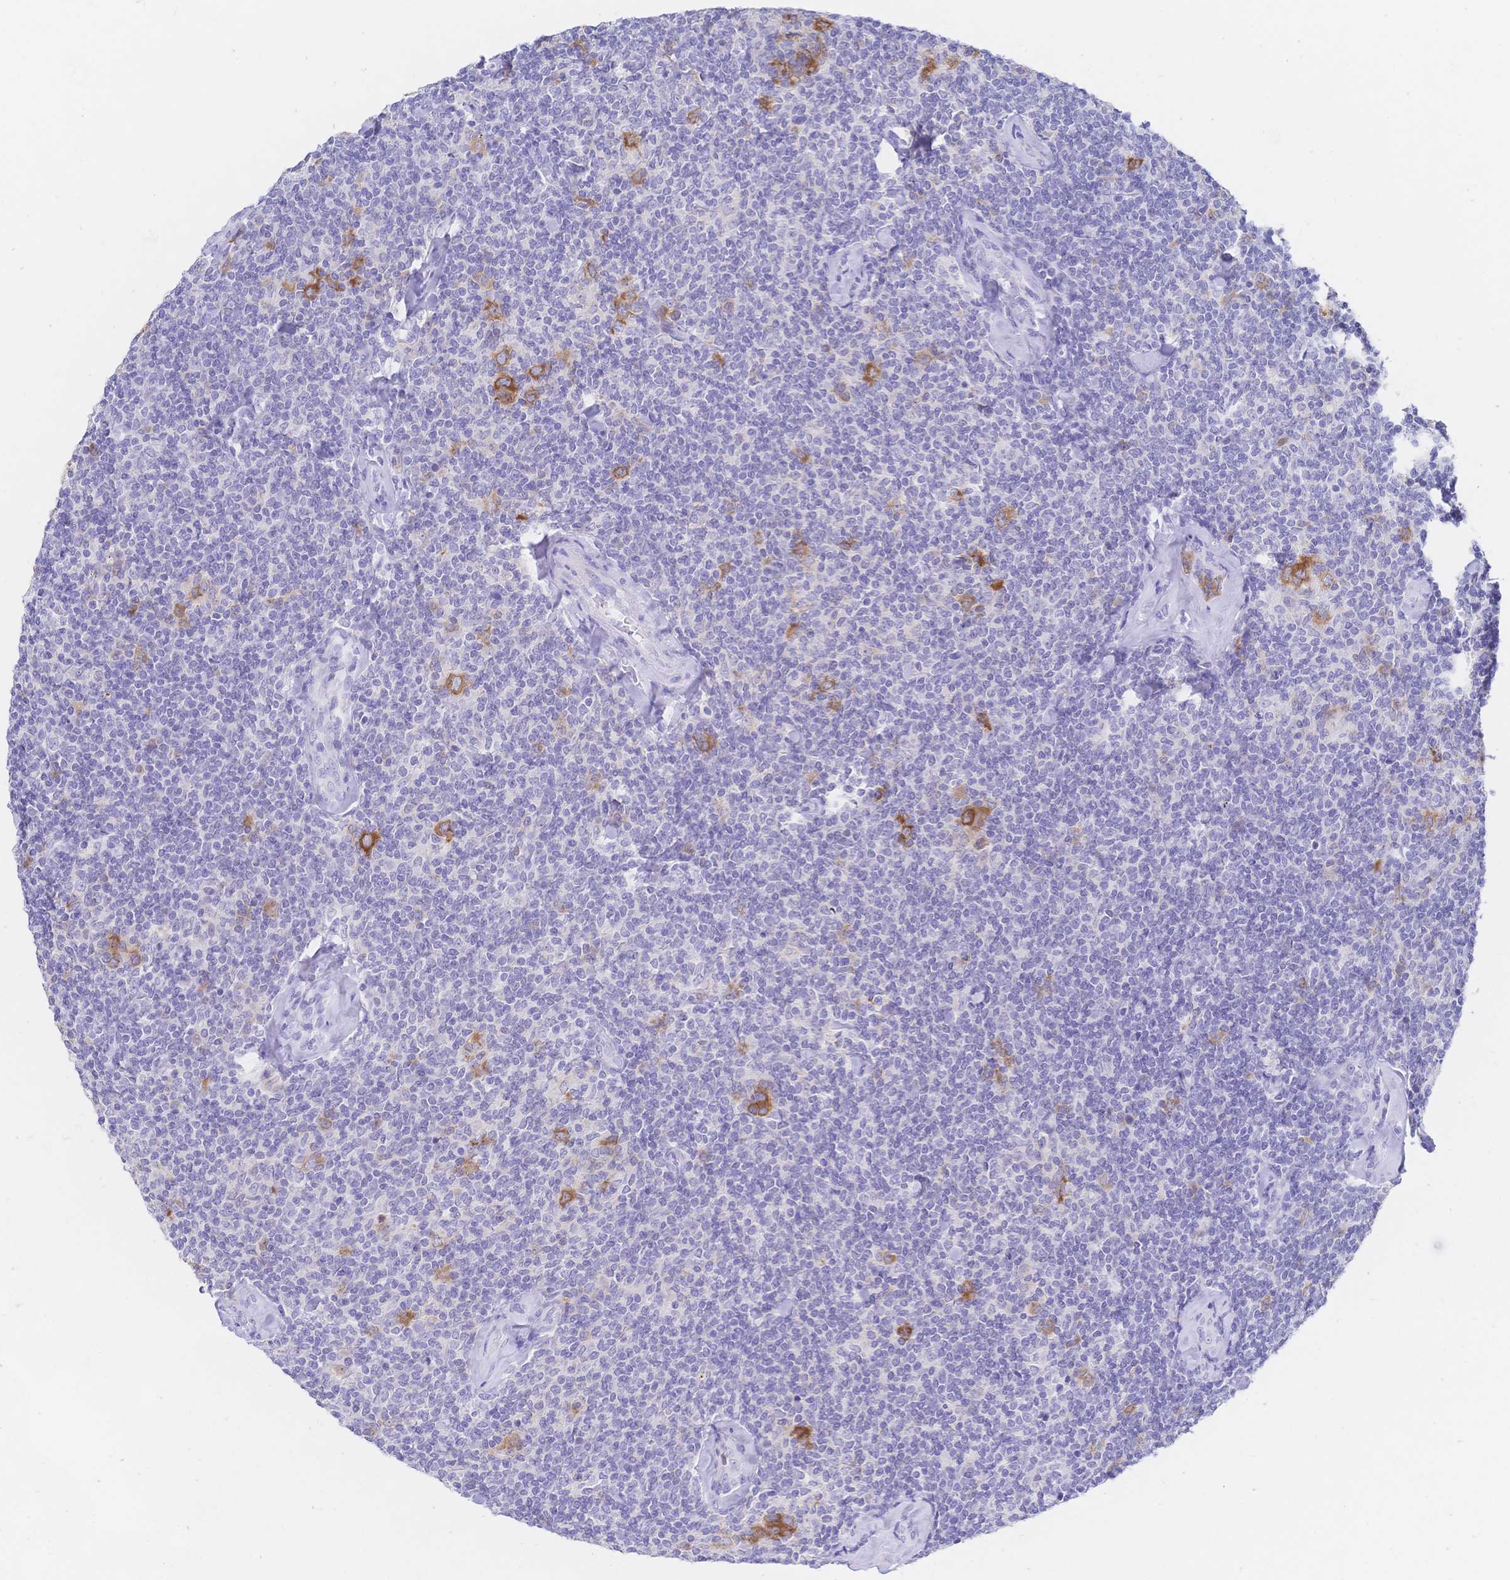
{"staining": {"intensity": "negative", "quantity": "none", "location": "none"}, "tissue": "lymphoma", "cell_type": "Tumor cells", "image_type": "cancer", "snomed": [{"axis": "morphology", "description": "Malignant lymphoma, non-Hodgkin's type, Low grade"}, {"axis": "topography", "description": "Lymph node"}], "caption": "Histopathology image shows no significant protein staining in tumor cells of lymphoma.", "gene": "RRM1", "patient": {"sex": "female", "age": 56}}